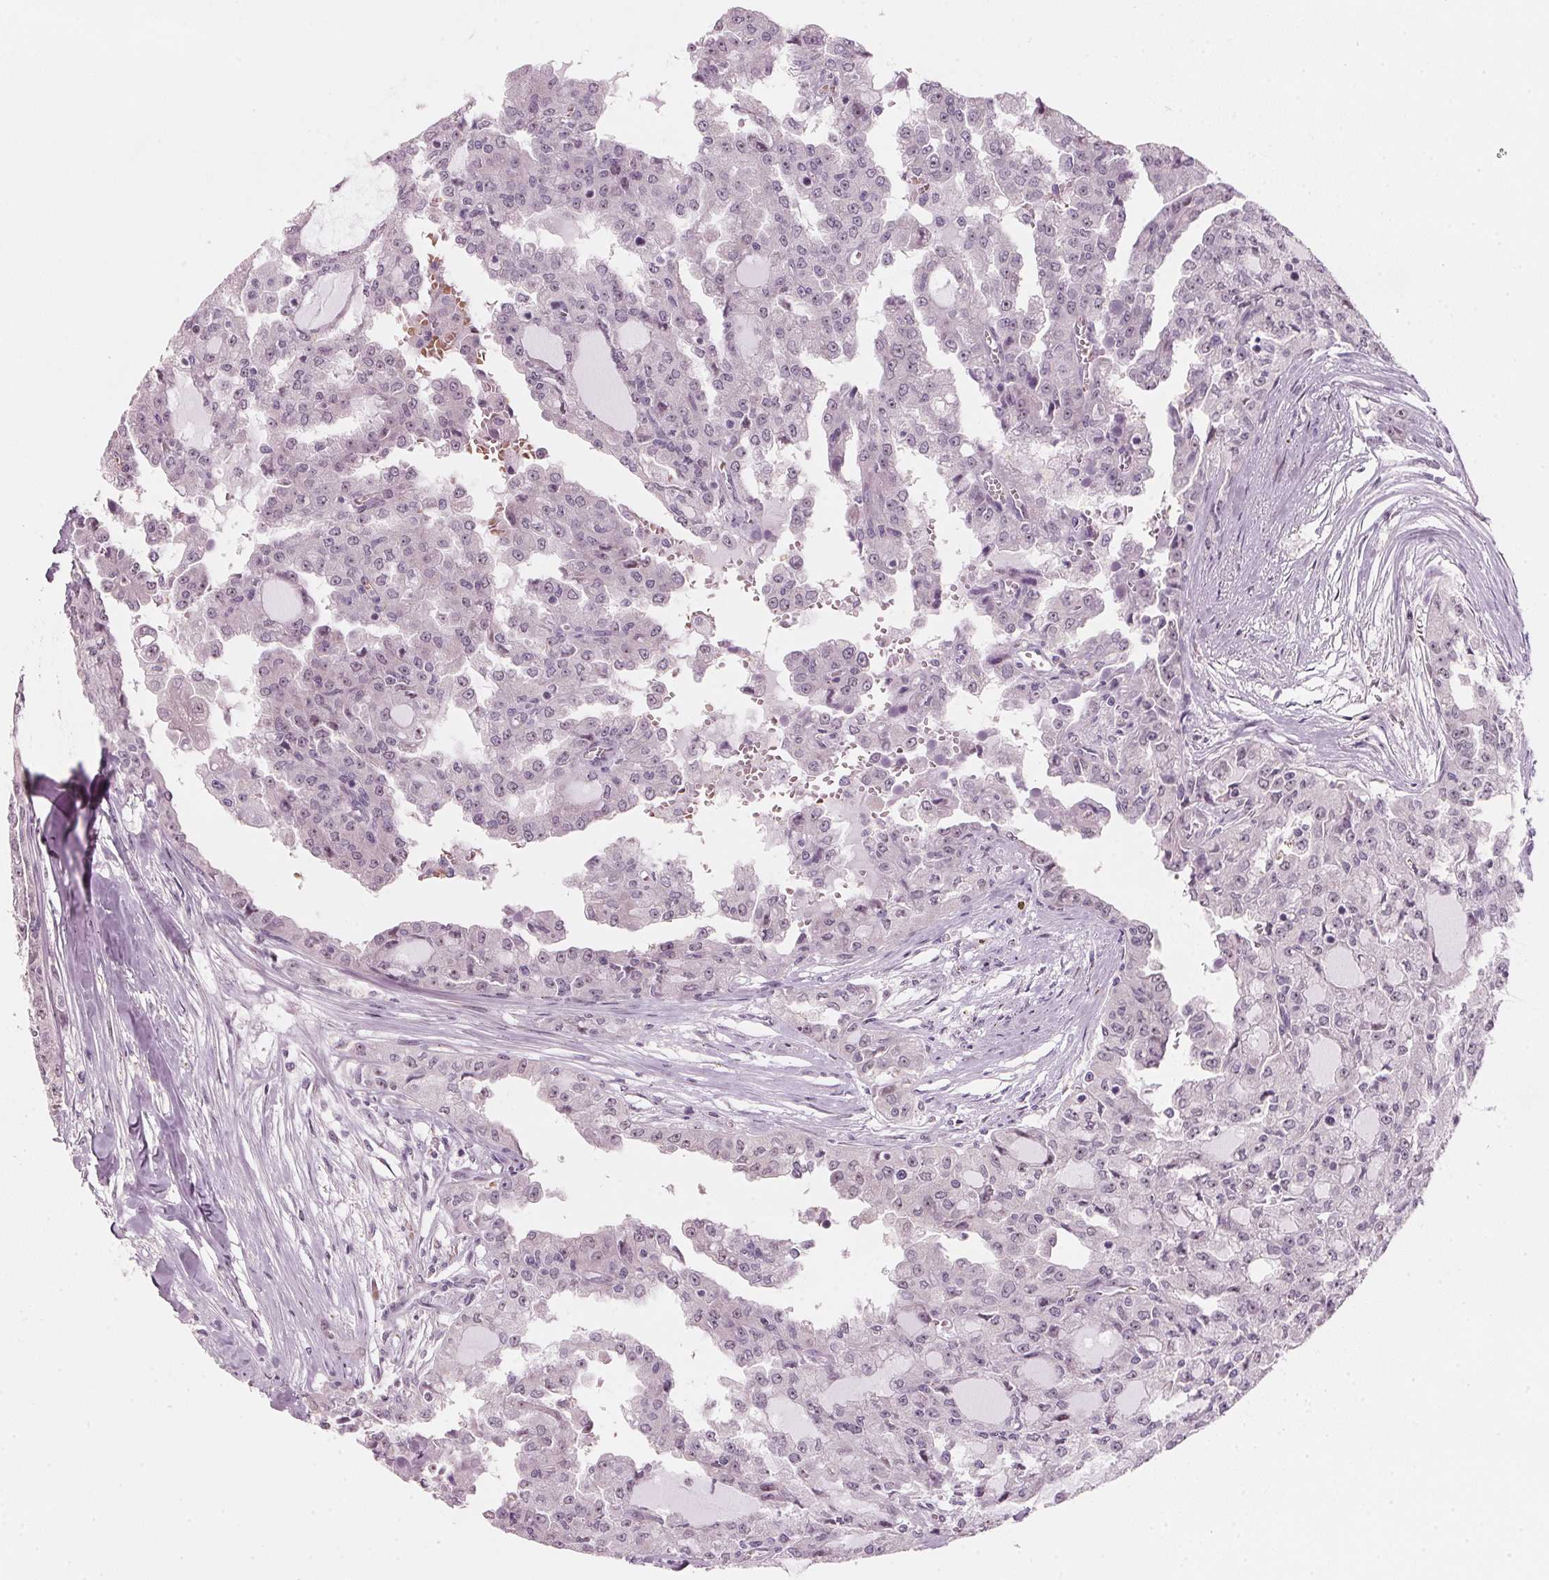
{"staining": {"intensity": "weak", "quantity": "<25%", "location": "nuclear"}, "tissue": "head and neck cancer", "cell_type": "Tumor cells", "image_type": "cancer", "snomed": [{"axis": "morphology", "description": "Adenocarcinoma, NOS"}, {"axis": "topography", "description": "Head-Neck"}], "caption": "Tumor cells show no significant protein positivity in head and neck cancer (adenocarcinoma).", "gene": "DNTTIP2", "patient": {"sex": "male", "age": 64}}